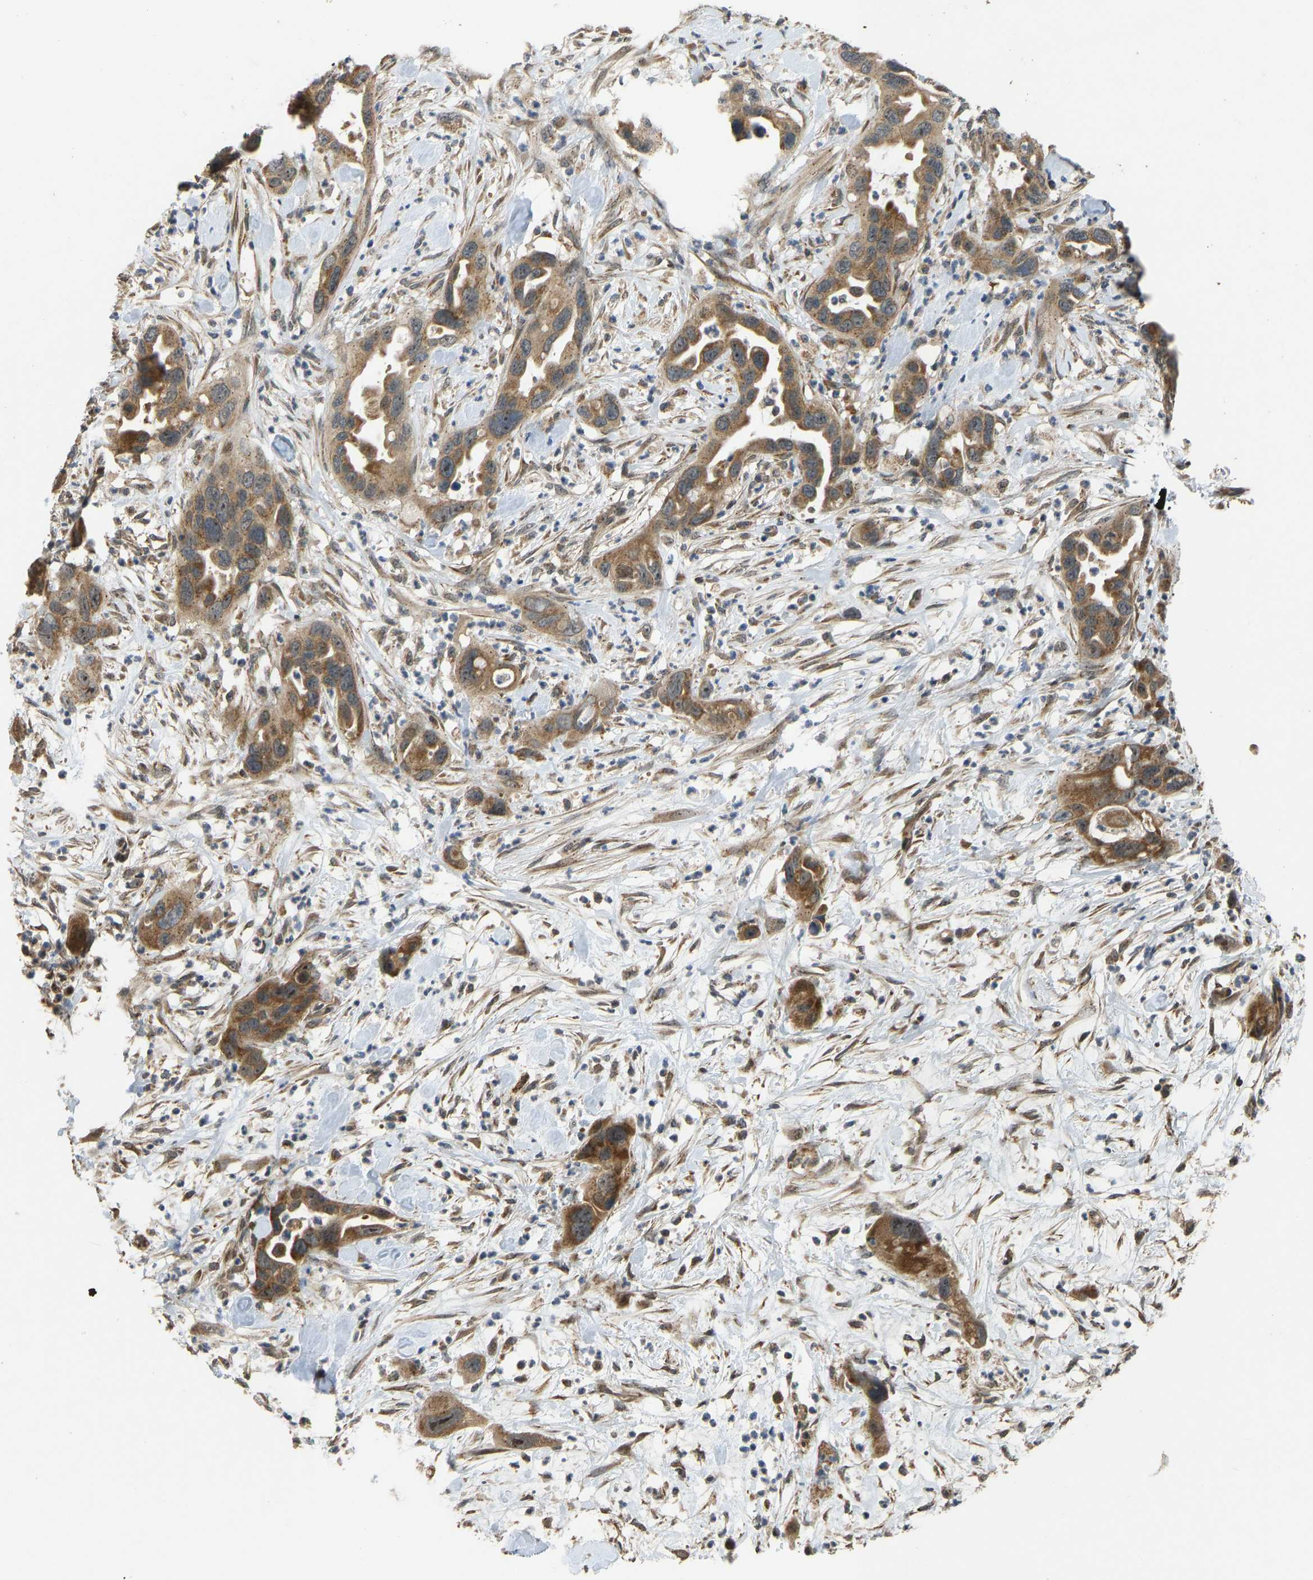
{"staining": {"intensity": "moderate", "quantity": ">75%", "location": "cytoplasmic/membranous"}, "tissue": "pancreatic cancer", "cell_type": "Tumor cells", "image_type": "cancer", "snomed": [{"axis": "morphology", "description": "Adenocarcinoma, NOS"}, {"axis": "topography", "description": "Pancreas"}], "caption": "This is an image of IHC staining of pancreatic cancer (adenocarcinoma), which shows moderate expression in the cytoplasmic/membranous of tumor cells.", "gene": "ACADS", "patient": {"sex": "female", "age": 71}}